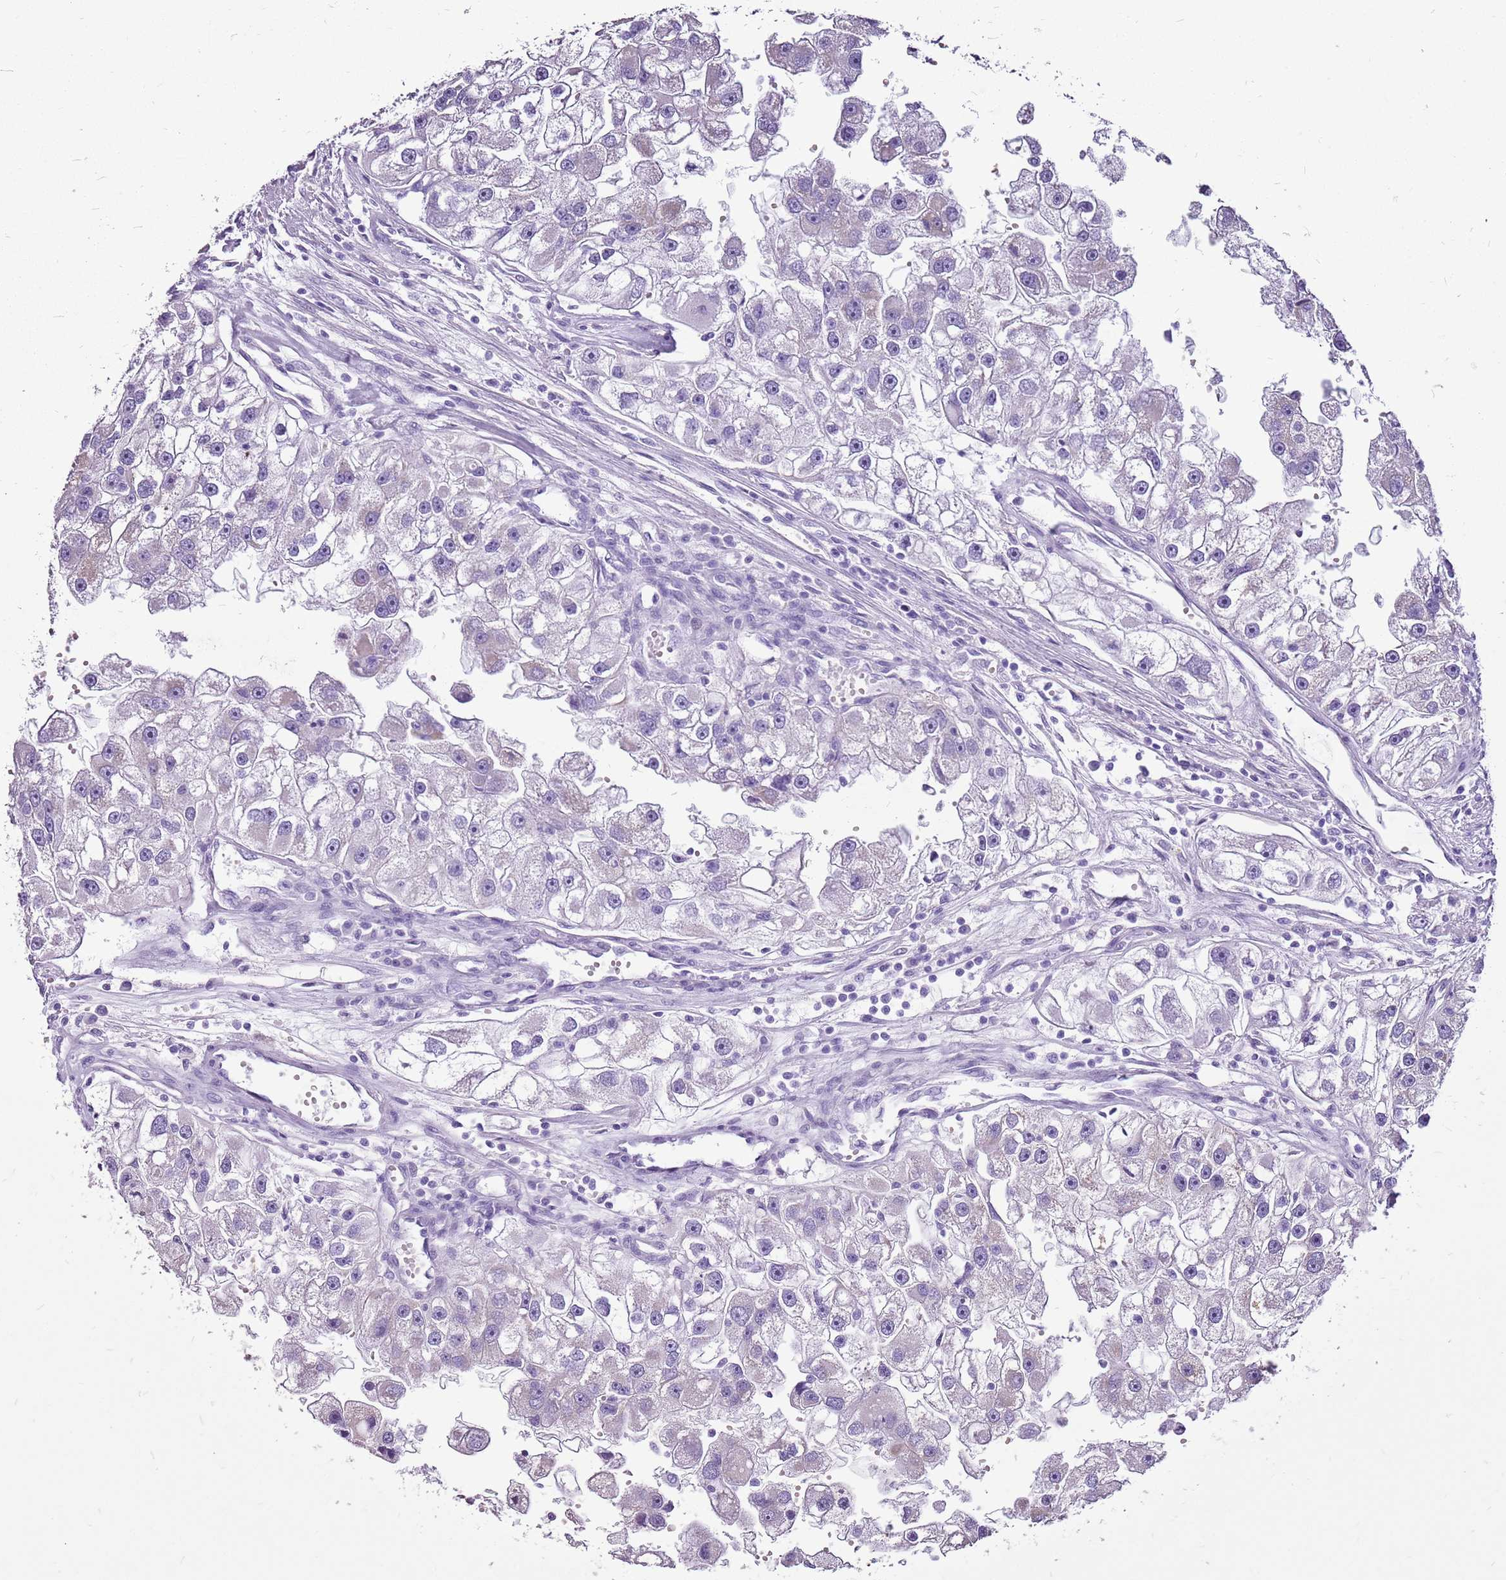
{"staining": {"intensity": "negative", "quantity": "none", "location": "none"}, "tissue": "renal cancer", "cell_type": "Tumor cells", "image_type": "cancer", "snomed": [{"axis": "morphology", "description": "Adenocarcinoma, NOS"}, {"axis": "topography", "description": "Kidney"}], "caption": "Tumor cells are negative for brown protein staining in renal cancer.", "gene": "ACSS3", "patient": {"sex": "male", "age": 63}}